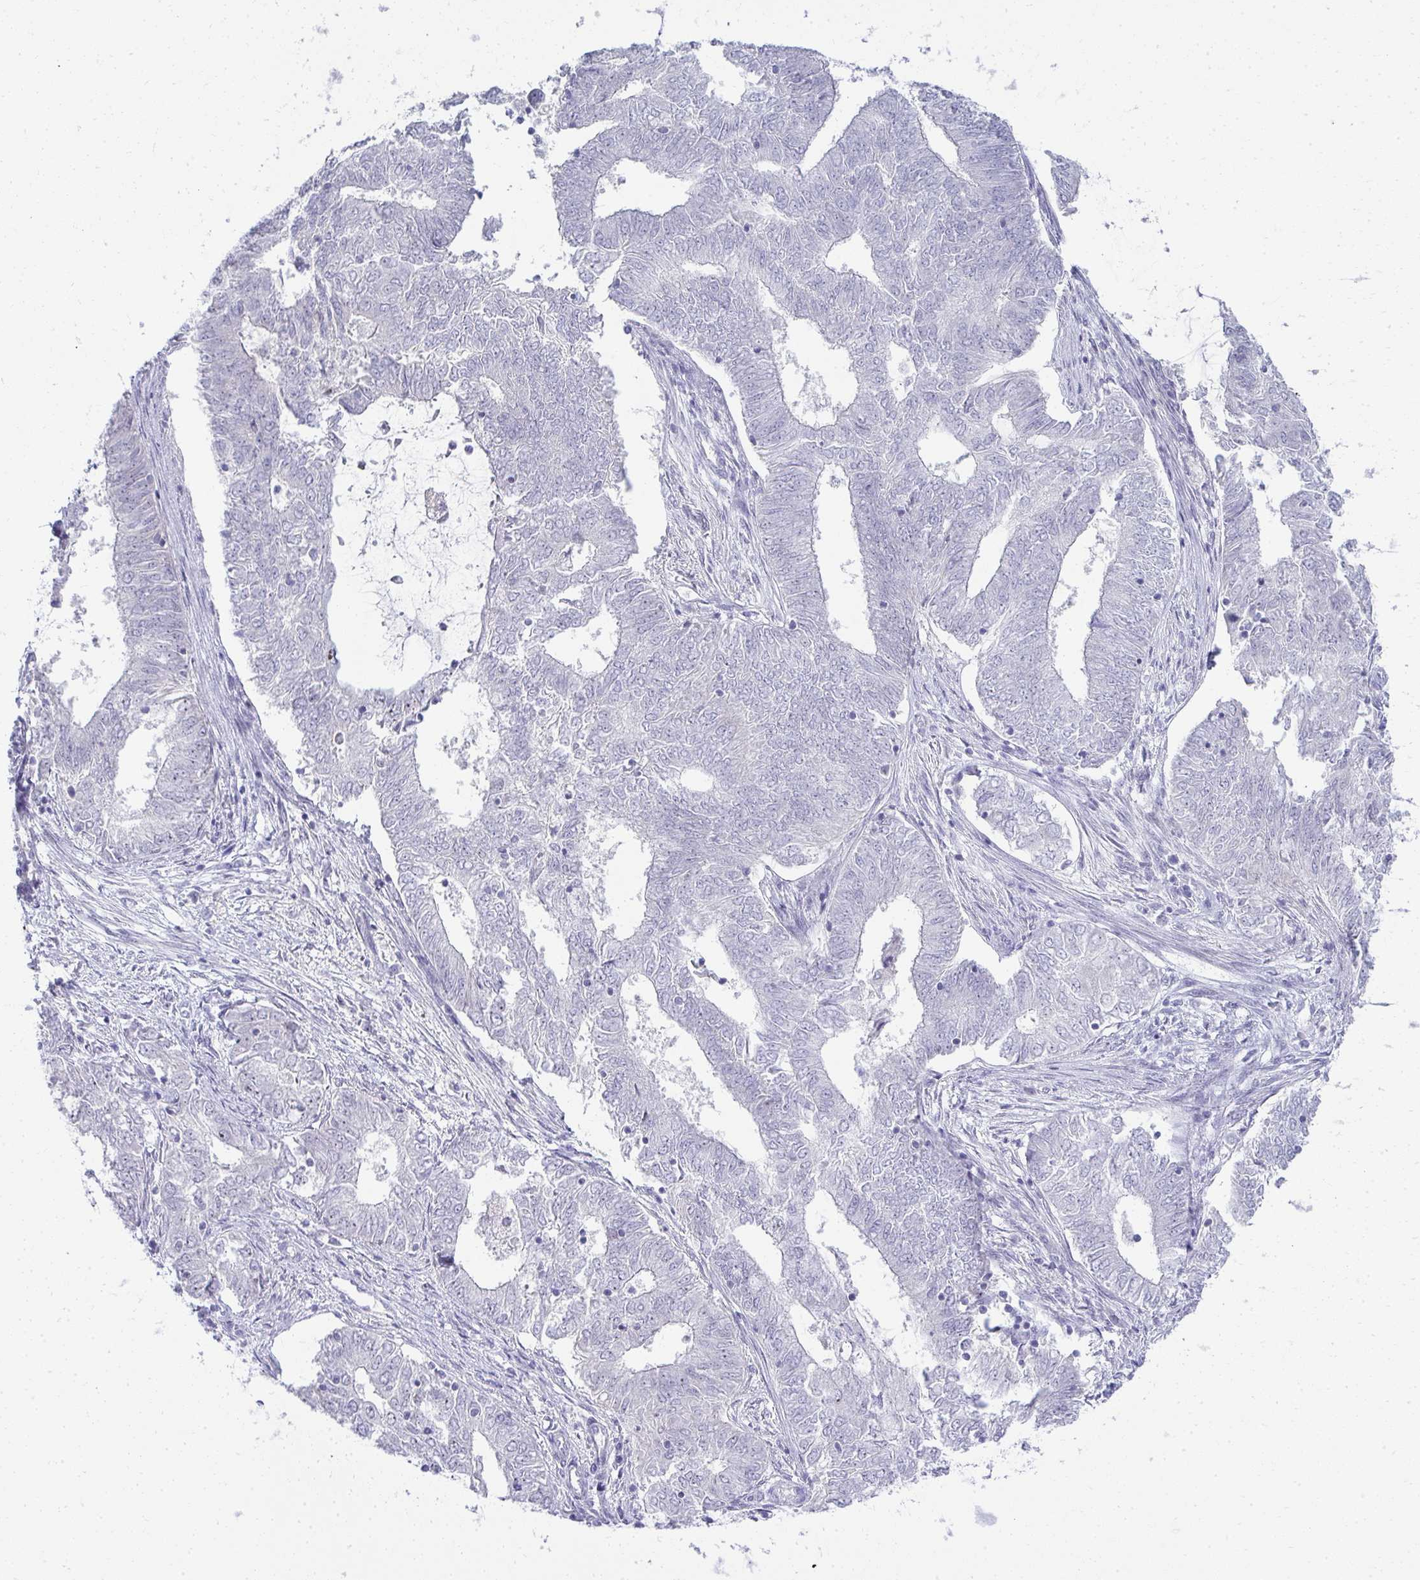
{"staining": {"intensity": "negative", "quantity": "none", "location": "none"}, "tissue": "endometrial cancer", "cell_type": "Tumor cells", "image_type": "cancer", "snomed": [{"axis": "morphology", "description": "Adenocarcinoma, NOS"}, {"axis": "topography", "description": "Endometrium"}], "caption": "Endometrial cancer (adenocarcinoma) stained for a protein using IHC demonstrates no staining tumor cells.", "gene": "EID3", "patient": {"sex": "female", "age": 62}}